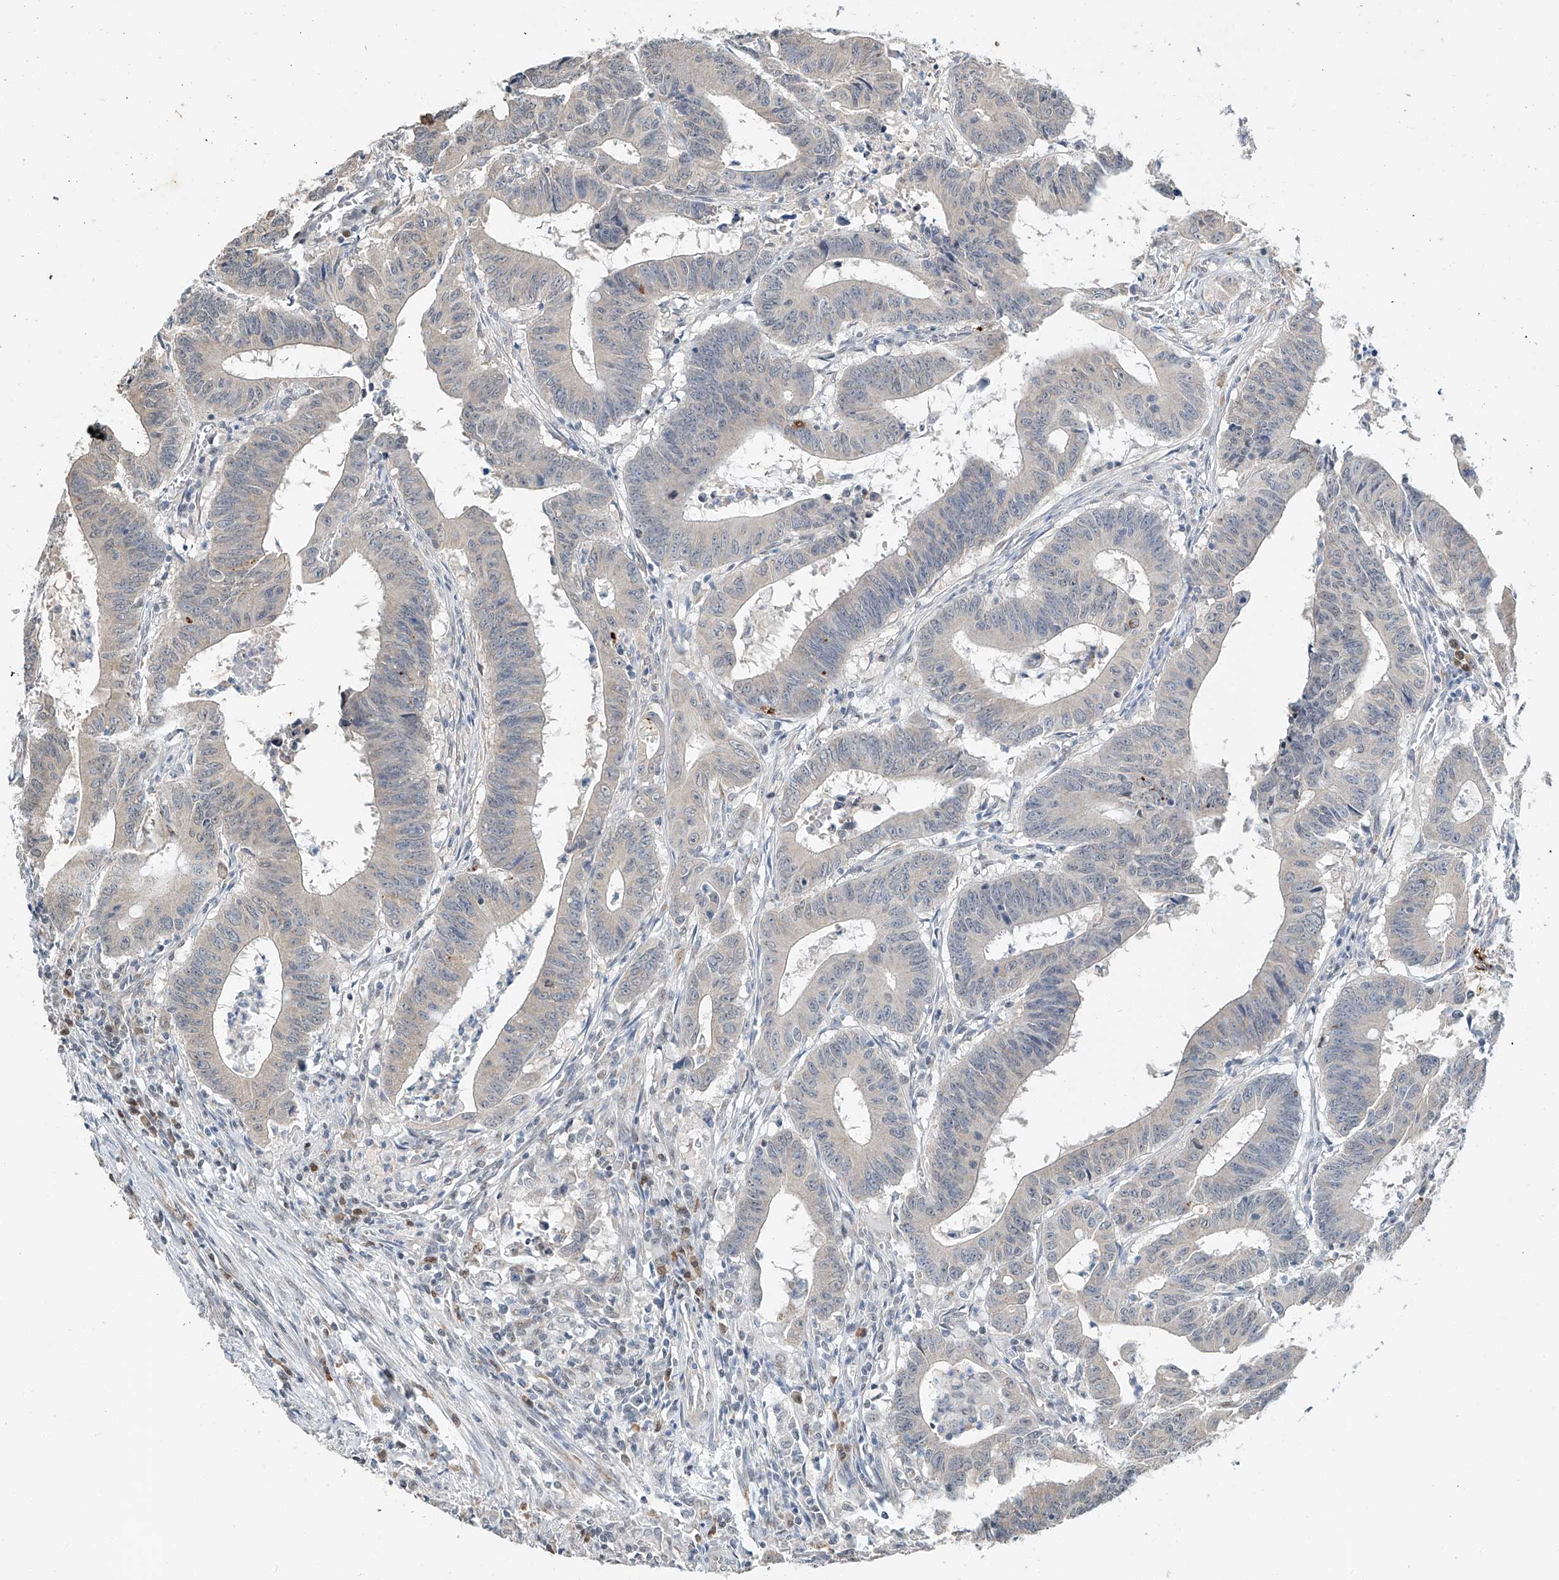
{"staining": {"intensity": "negative", "quantity": "none", "location": "none"}, "tissue": "colorectal cancer", "cell_type": "Tumor cells", "image_type": "cancer", "snomed": [{"axis": "morphology", "description": "Adenocarcinoma, NOS"}, {"axis": "topography", "description": "Colon"}], "caption": "Tumor cells show no significant expression in colorectal cancer.", "gene": "CTDP1", "patient": {"sex": "male", "age": 45}}